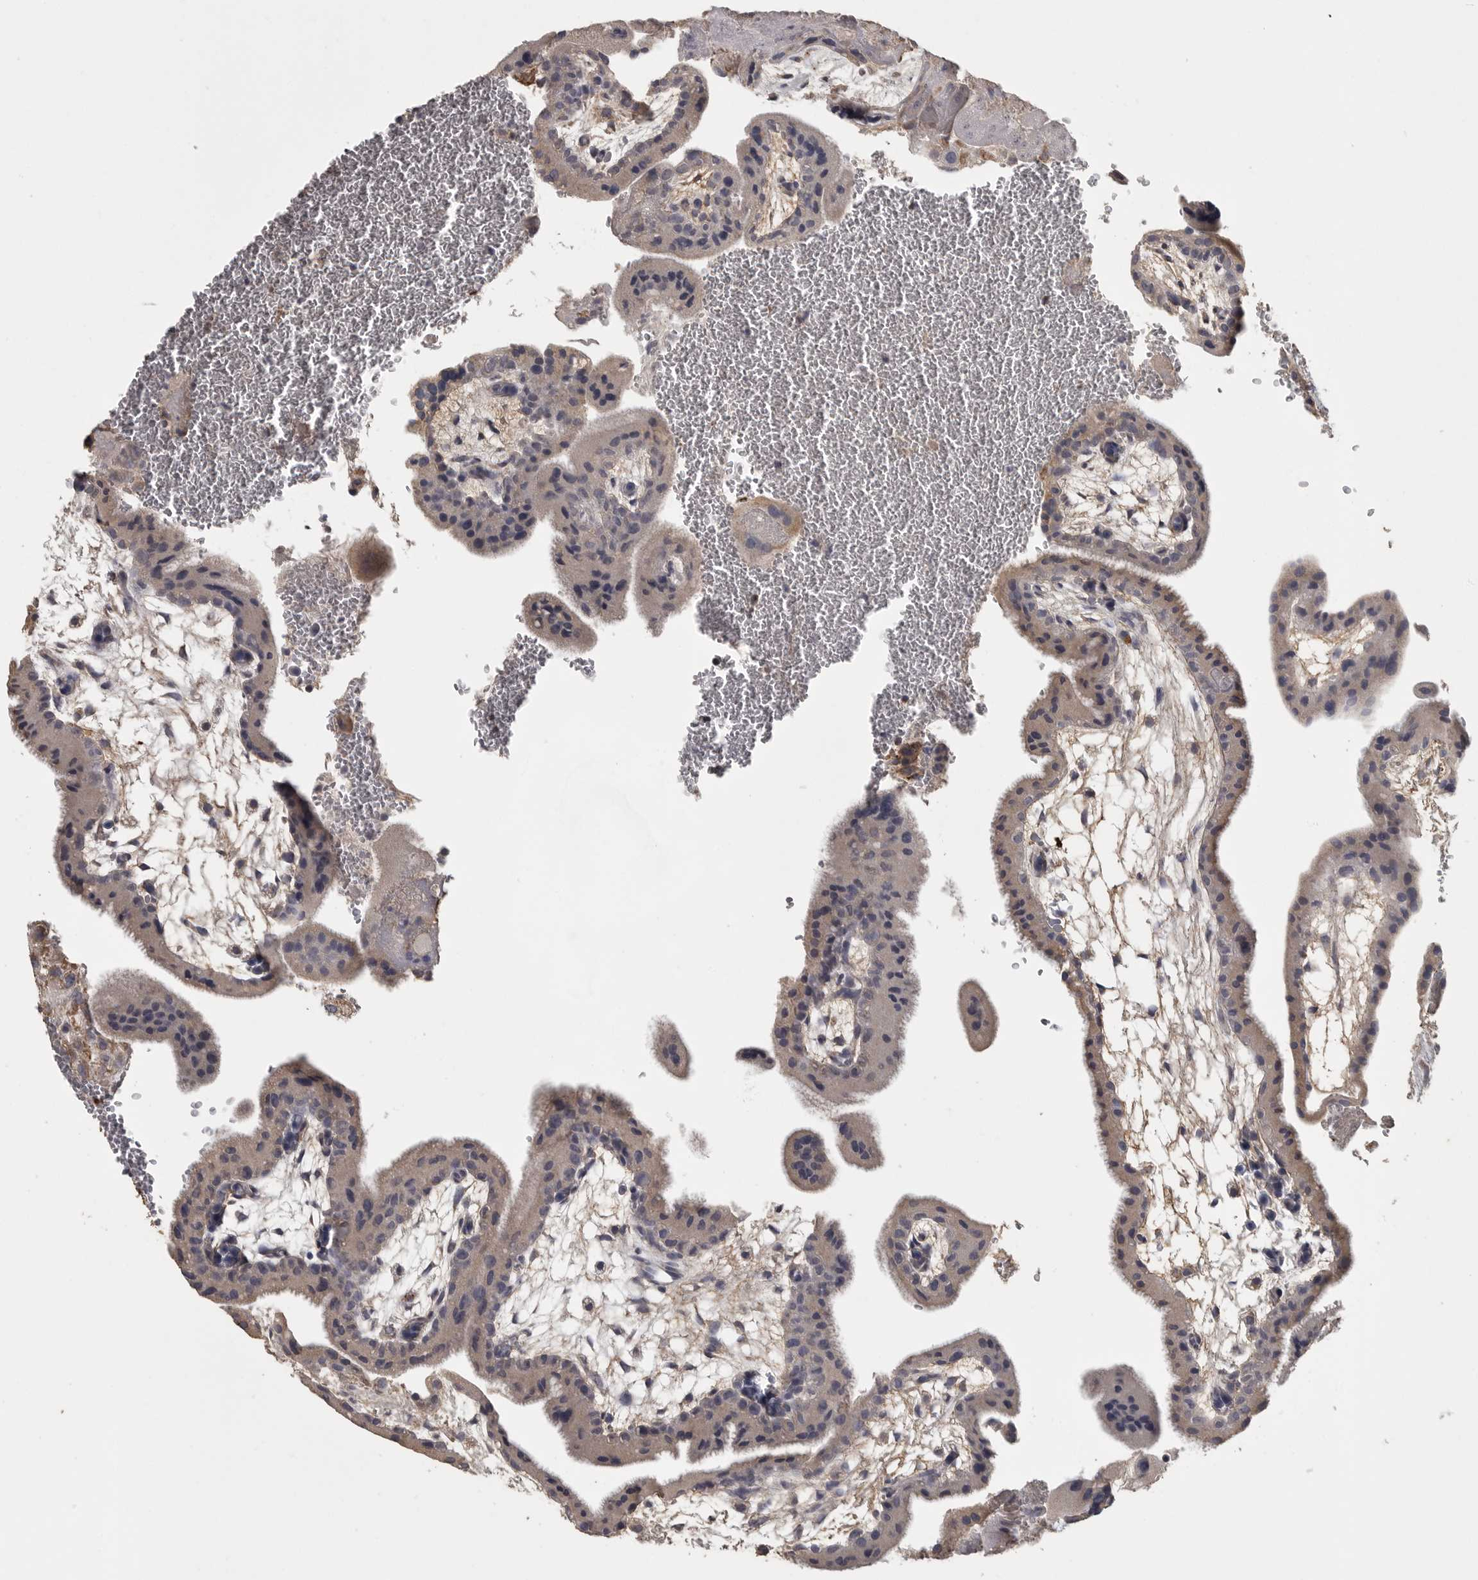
{"staining": {"intensity": "negative", "quantity": "none", "location": "none"}, "tissue": "placenta", "cell_type": "Decidual cells", "image_type": "normal", "snomed": [{"axis": "morphology", "description": "Normal tissue, NOS"}, {"axis": "topography", "description": "Placenta"}], "caption": "Decidual cells show no significant protein expression in unremarkable placenta.", "gene": "FRK", "patient": {"sex": "female", "age": 35}}